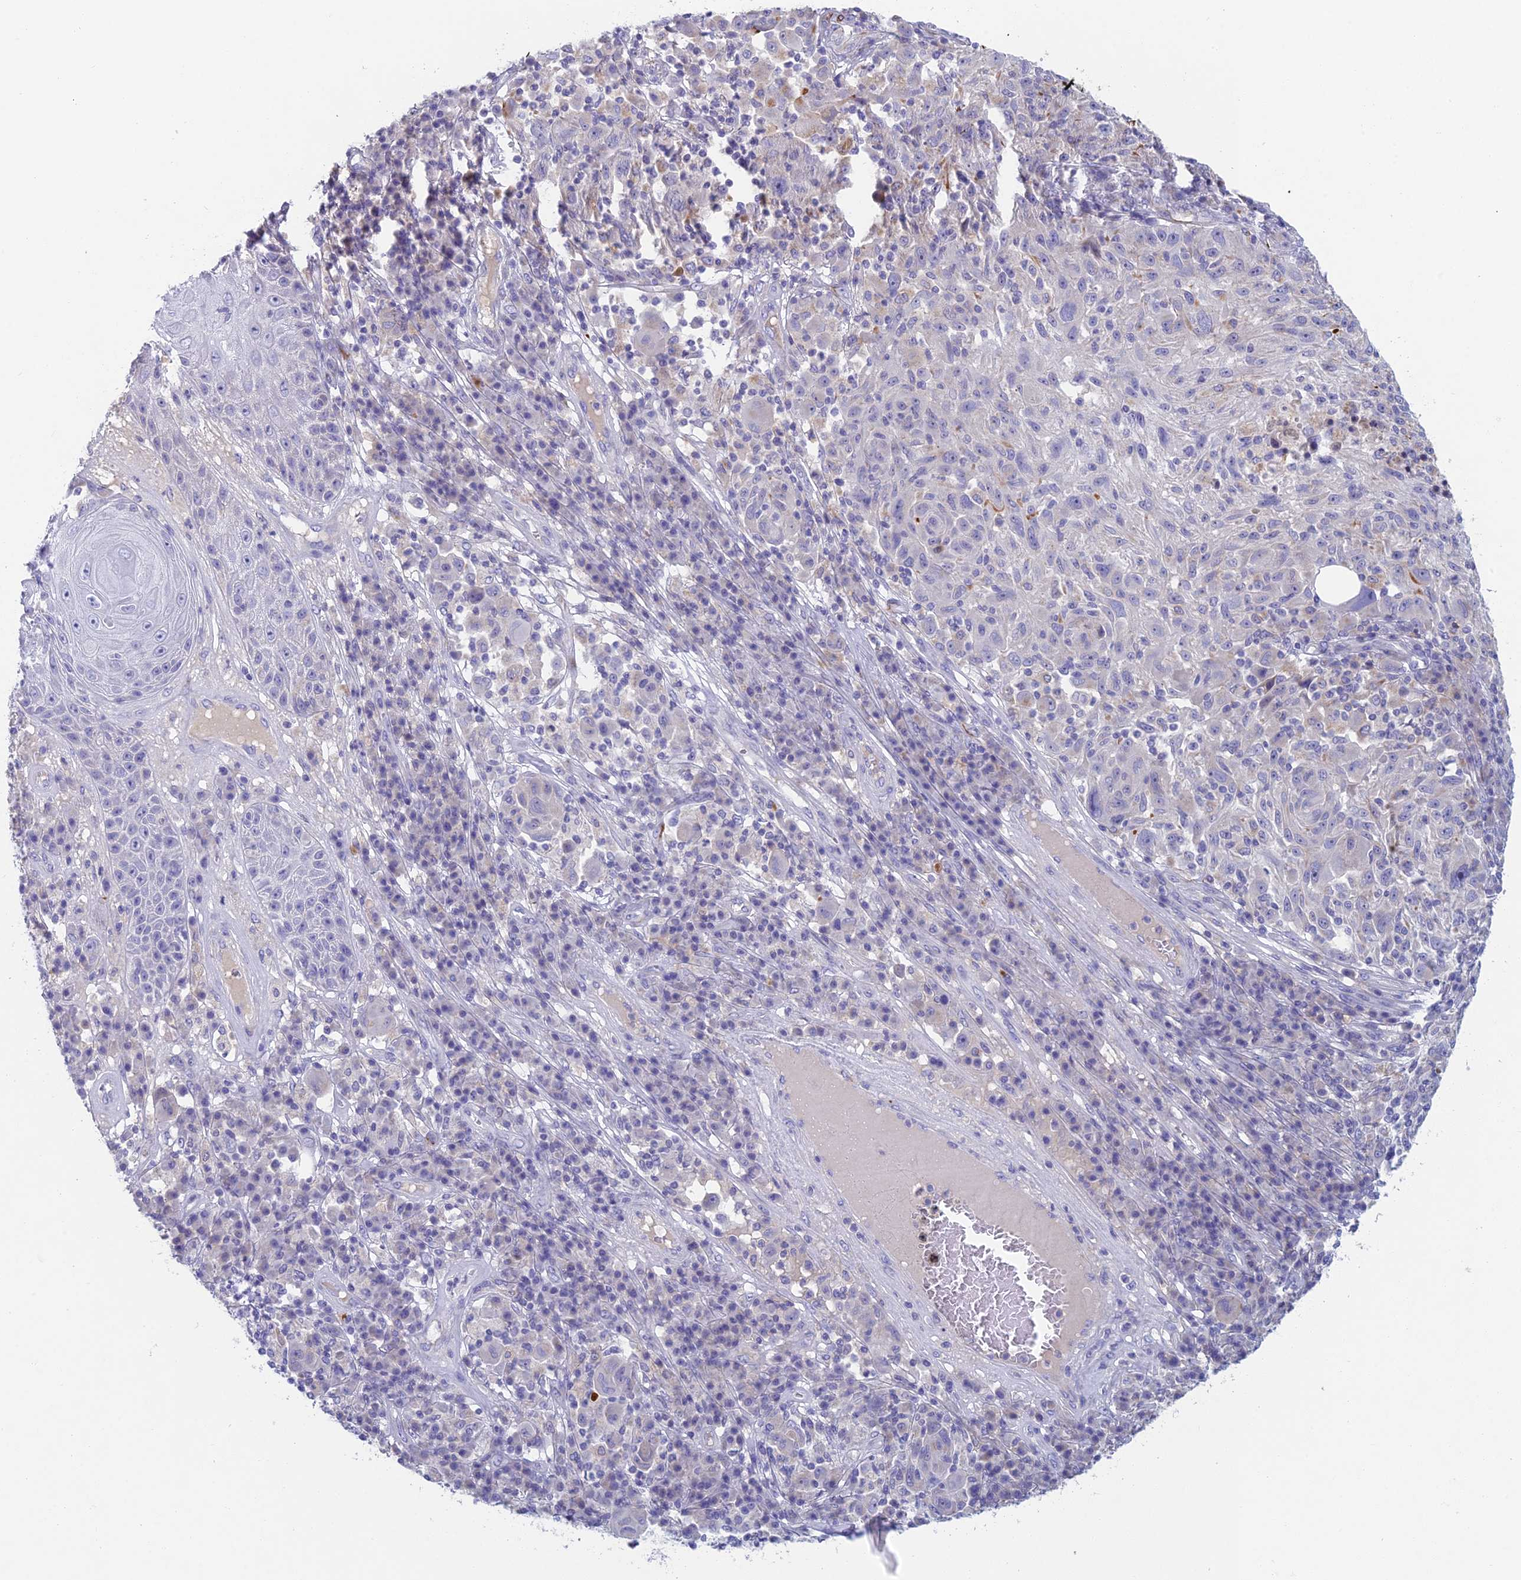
{"staining": {"intensity": "negative", "quantity": "none", "location": "none"}, "tissue": "melanoma", "cell_type": "Tumor cells", "image_type": "cancer", "snomed": [{"axis": "morphology", "description": "Malignant melanoma, NOS"}, {"axis": "topography", "description": "Skin"}], "caption": "The immunohistochemistry (IHC) photomicrograph has no significant staining in tumor cells of melanoma tissue. Brightfield microscopy of IHC stained with DAB (3,3'-diaminobenzidine) (brown) and hematoxylin (blue), captured at high magnification.", "gene": "FERD3L", "patient": {"sex": "male", "age": 53}}